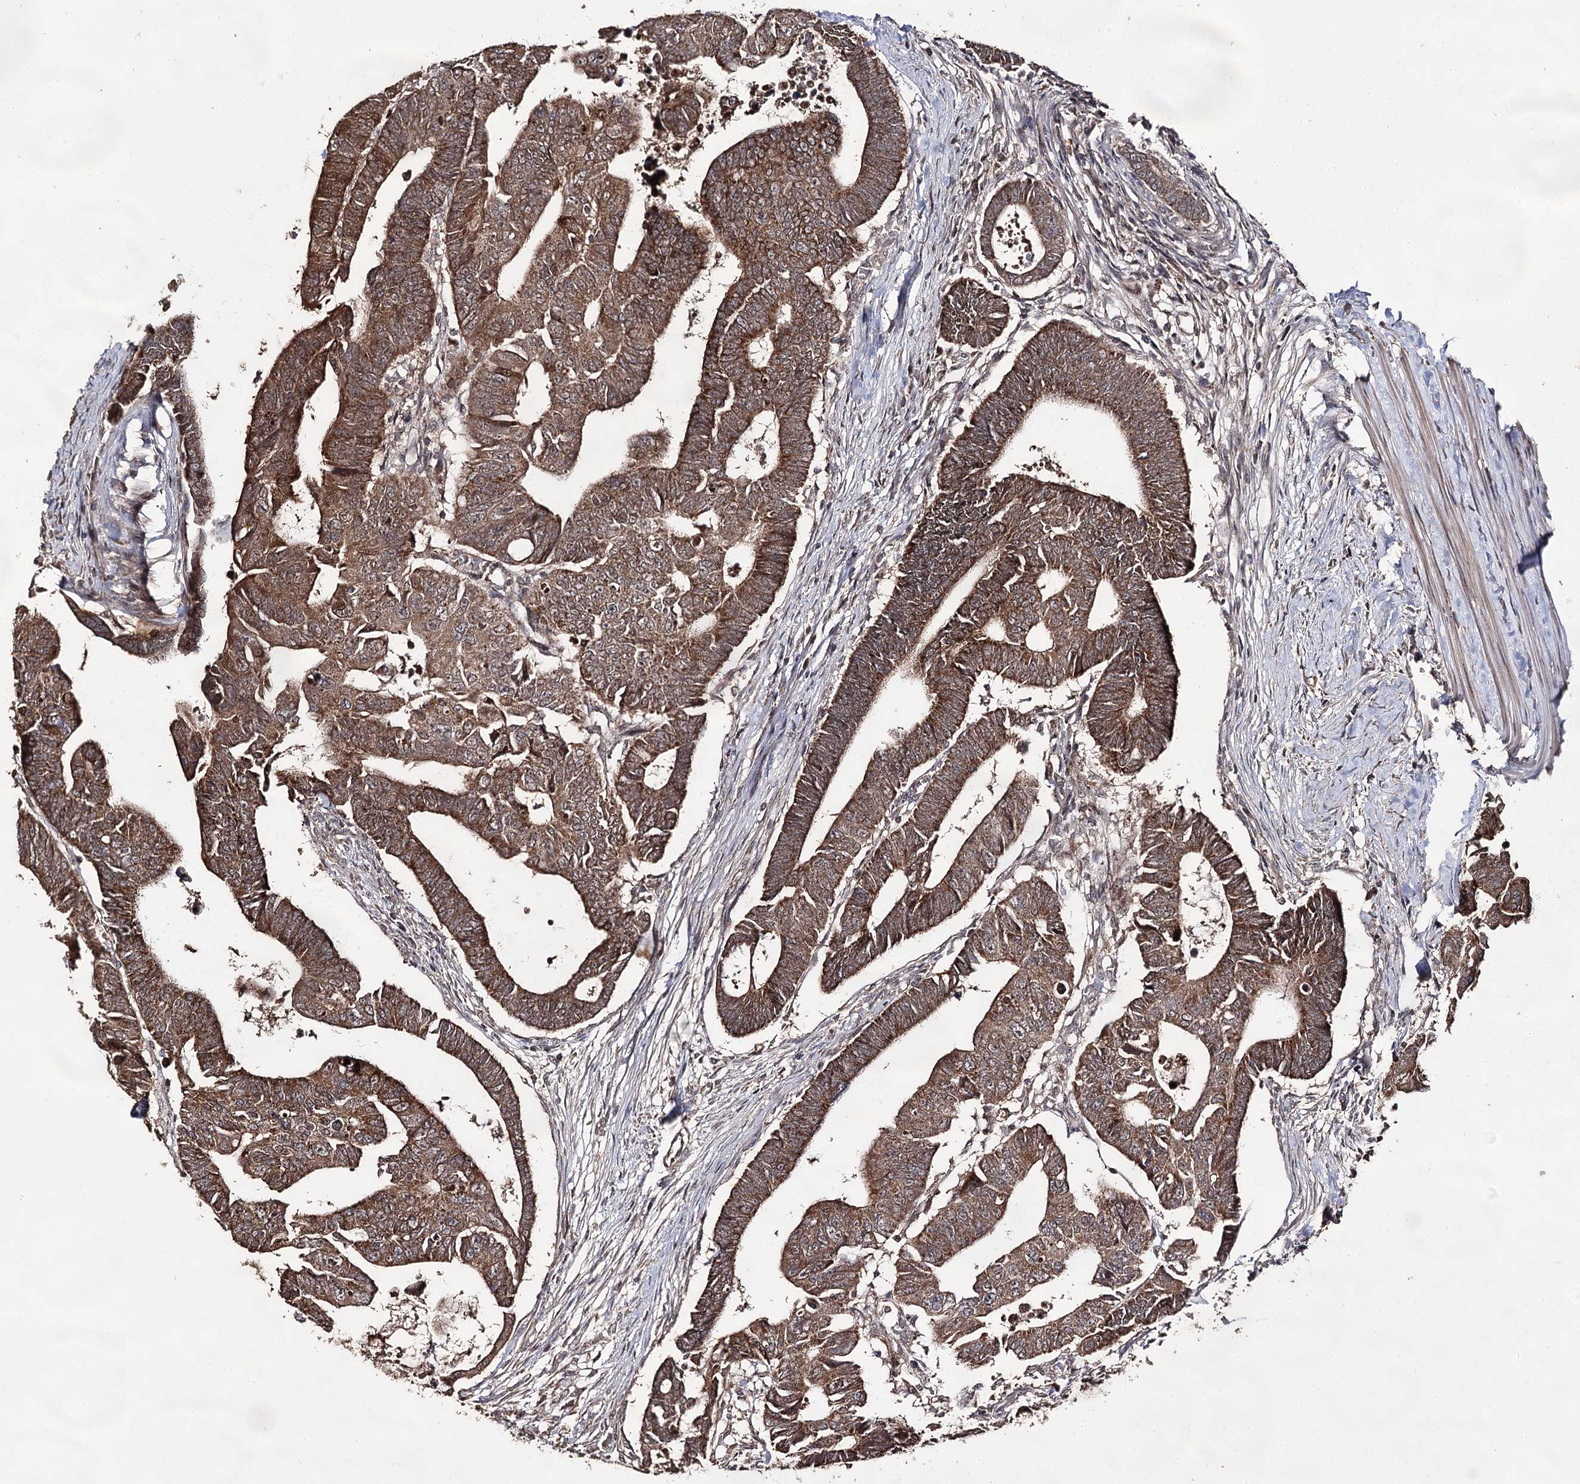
{"staining": {"intensity": "moderate", "quantity": ">75%", "location": "cytoplasmic/membranous"}, "tissue": "colorectal cancer", "cell_type": "Tumor cells", "image_type": "cancer", "snomed": [{"axis": "morphology", "description": "Adenocarcinoma, NOS"}, {"axis": "topography", "description": "Rectum"}], "caption": "Immunohistochemical staining of colorectal adenocarcinoma exhibits moderate cytoplasmic/membranous protein staining in approximately >75% of tumor cells. (Brightfield microscopy of DAB IHC at high magnification).", "gene": "ACTR6", "patient": {"sex": "female", "age": 65}}